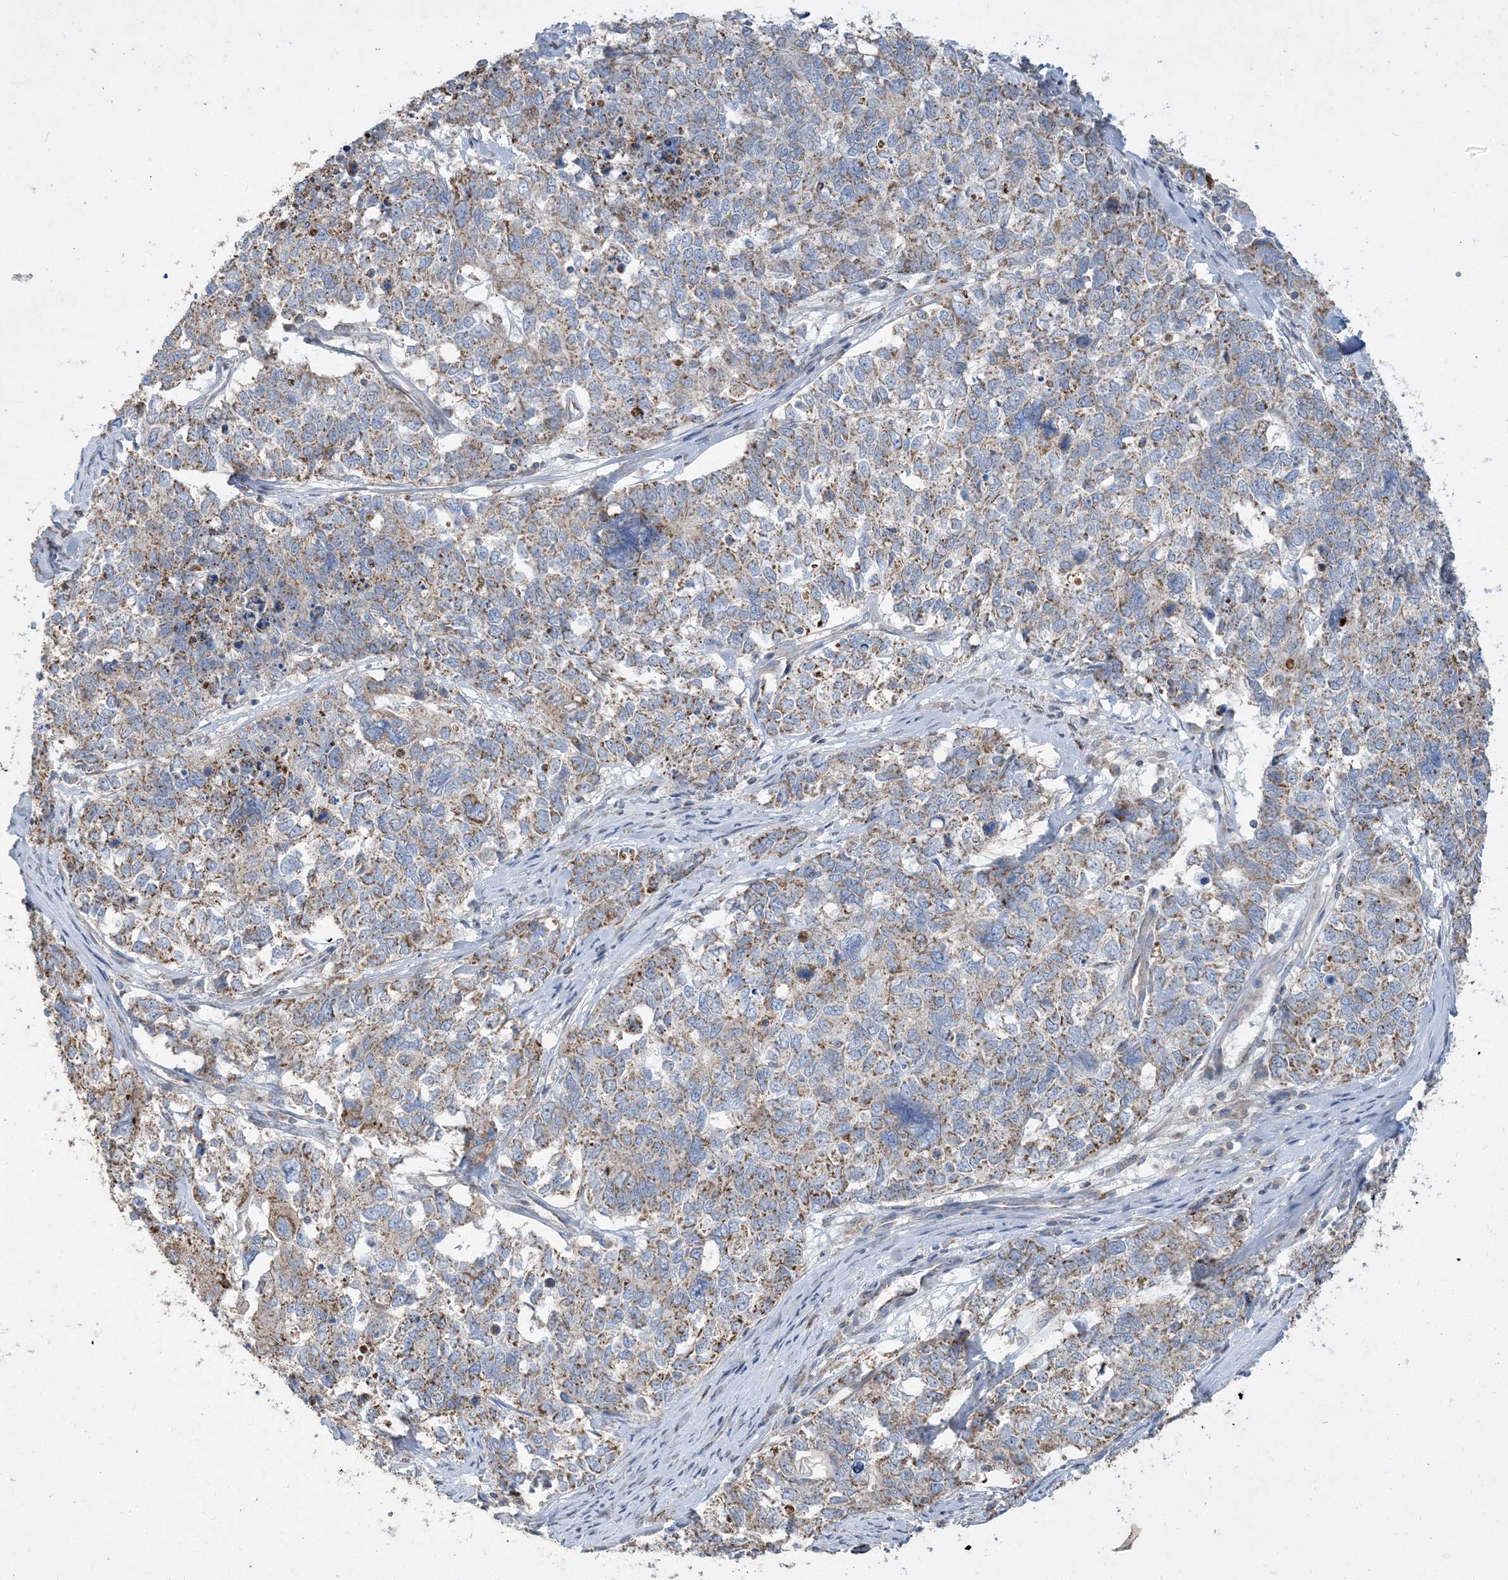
{"staining": {"intensity": "moderate", "quantity": ">75%", "location": "cytoplasmic/membranous"}, "tissue": "cervical cancer", "cell_type": "Tumor cells", "image_type": "cancer", "snomed": [{"axis": "morphology", "description": "Squamous cell carcinoma, NOS"}, {"axis": "topography", "description": "Cervix"}], "caption": "Moderate cytoplasmic/membranous protein expression is seen in approximately >75% of tumor cells in cervical cancer.", "gene": "ECHDC1", "patient": {"sex": "female", "age": 63}}